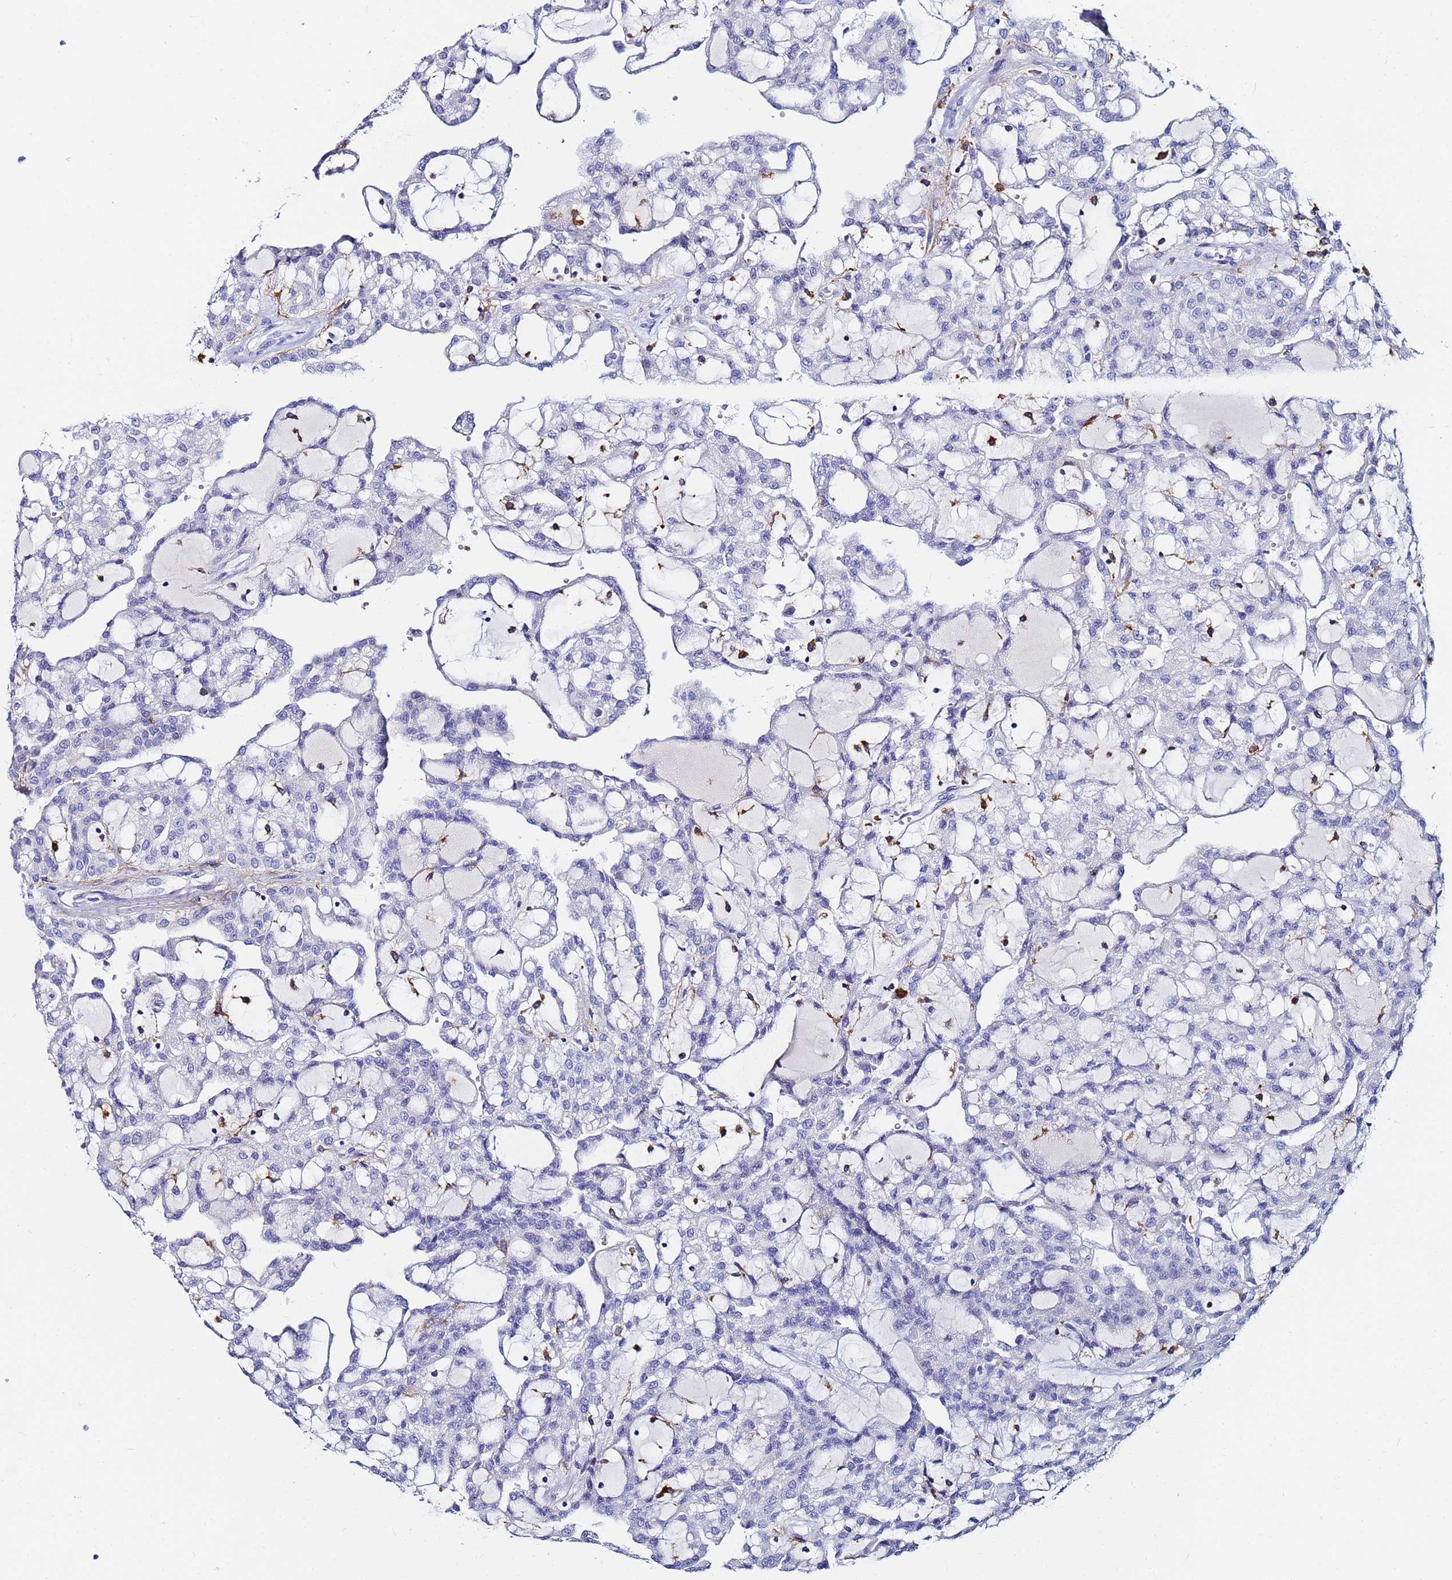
{"staining": {"intensity": "negative", "quantity": "none", "location": "none"}, "tissue": "renal cancer", "cell_type": "Tumor cells", "image_type": "cancer", "snomed": [{"axis": "morphology", "description": "Adenocarcinoma, NOS"}, {"axis": "topography", "description": "Kidney"}], "caption": "Immunohistochemistry (IHC) histopathology image of adenocarcinoma (renal) stained for a protein (brown), which displays no expression in tumor cells. The staining was performed using DAB to visualize the protein expression in brown, while the nuclei were stained in blue with hematoxylin (Magnification: 20x).", "gene": "BASP1", "patient": {"sex": "male", "age": 63}}